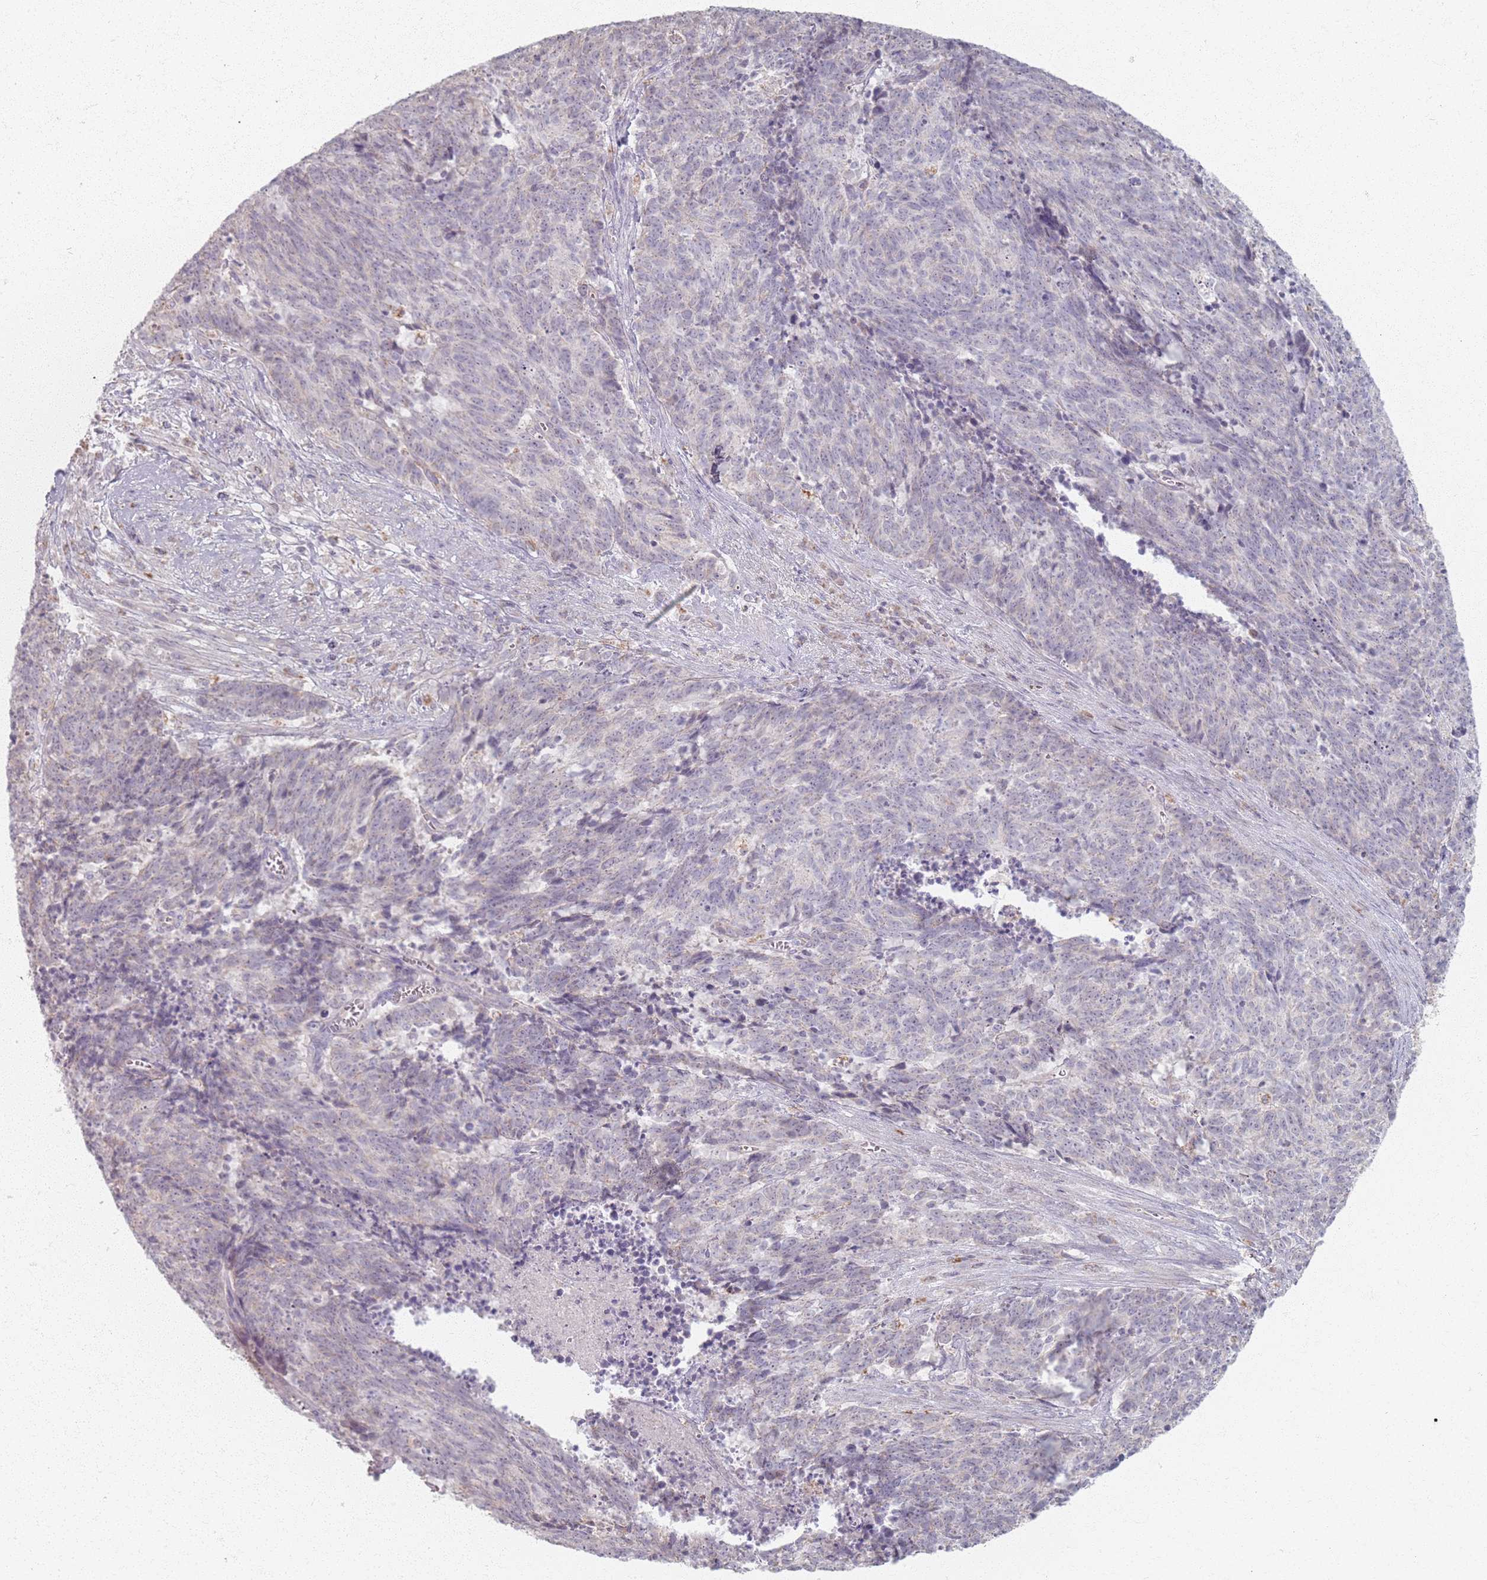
{"staining": {"intensity": "negative", "quantity": "none", "location": "none"}, "tissue": "cervical cancer", "cell_type": "Tumor cells", "image_type": "cancer", "snomed": [{"axis": "morphology", "description": "Squamous cell carcinoma, NOS"}, {"axis": "topography", "description": "Cervix"}], "caption": "This is a photomicrograph of immunohistochemistry (IHC) staining of cervical squamous cell carcinoma, which shows no expression in tumor cells.", "gene": "PKD2L2", "patient": {"sex": "female", "age": 29}}